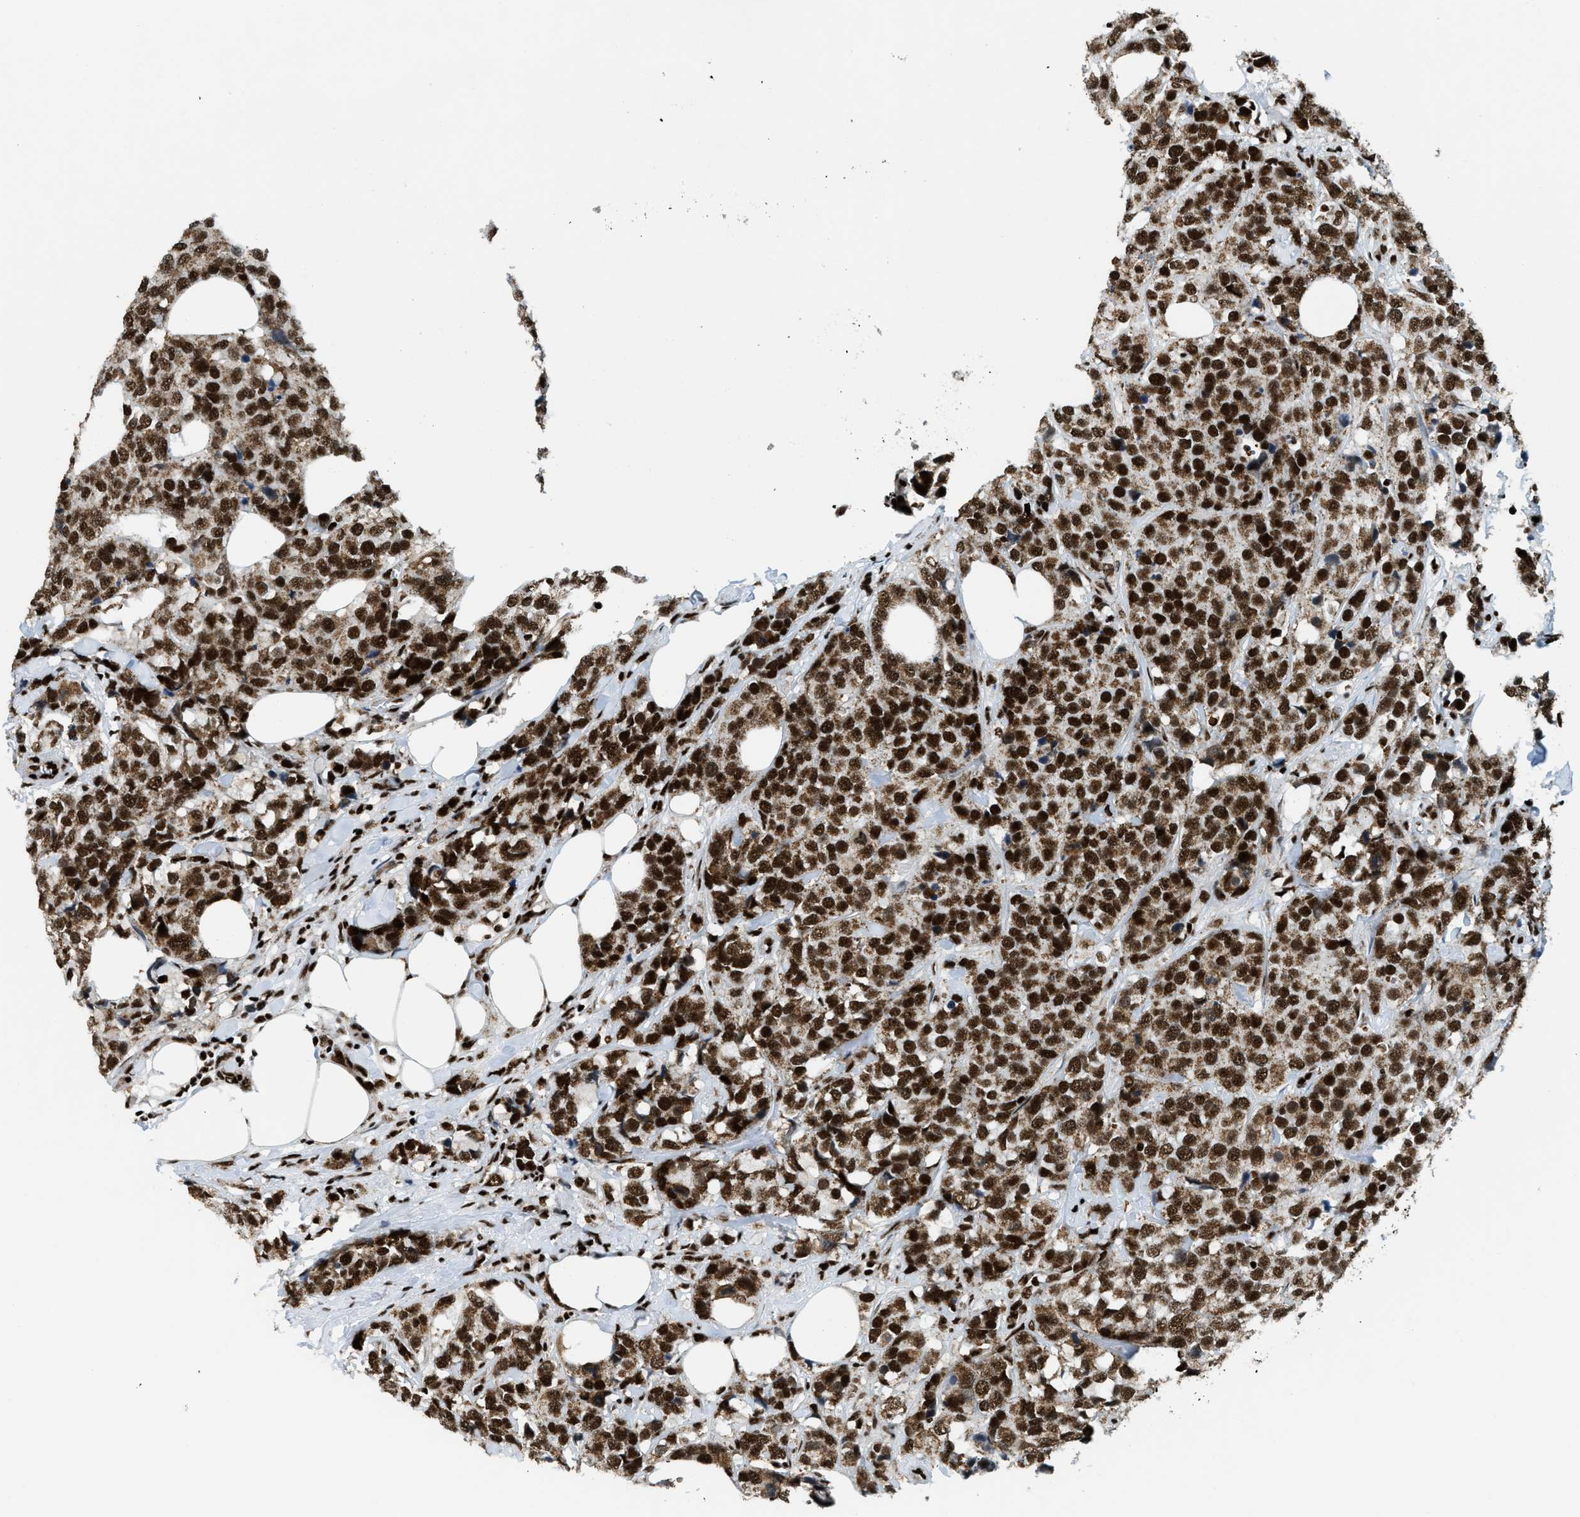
{"staining": {"intensity": "strong", "quantity": ">75%", "location": "cytoplasmic/membranous,nuclear"}, "tissue": "breast cancer", "cell_type": "Tumor cells", "image_type": "cancer", "snomed": [{"axis": "morphology", "description": "Lobular carcinoma"}, {"axis": "topography", "description": "Breast"}], "caption": "Protein expression analysis of breast lobular carcinoma reveals strong cytoplasmic/membranous and nuclear staining in about >75% of tumor cells.", "gene": "GABPB1", "patient": {"sex": "female", "age": 59}}